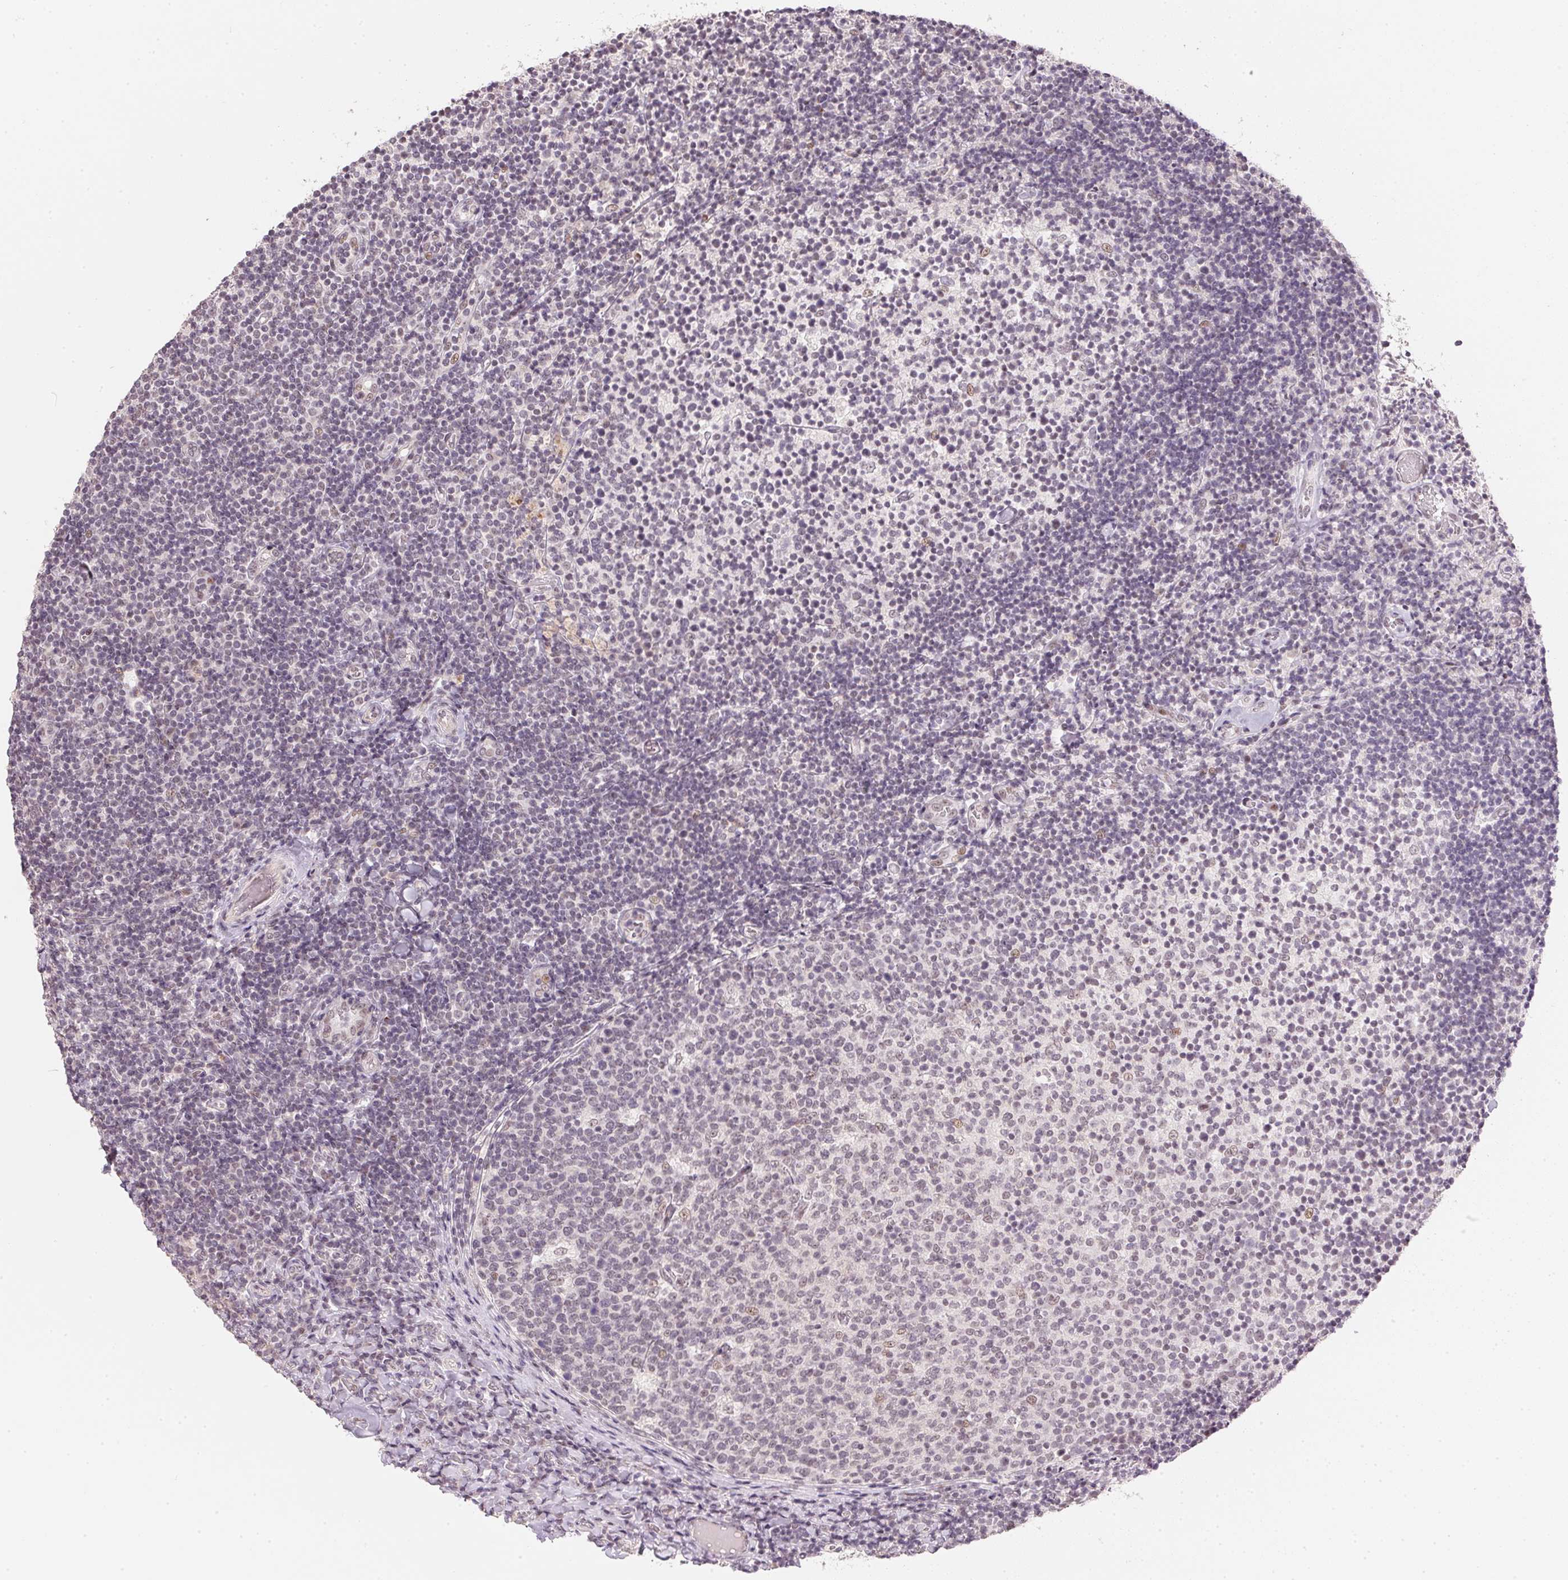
{"staining": {"intensity": "negative", "quantity": "none", "location": "none"}, "tissue": "tonsil", "cell_type": "Germinal center cells", "image_type": "normal", "snomed": [{"axis": "morphology", "description": "Normal tissue, NOS"}, {"axis": "topography", "description": "Tonsil"}], "caption": "This is an IHC micrograph of benign tonsil. There is no expression in germinal center cells.", "gene": "KDM4D", "patient": {"sex": "female", "age": 10}}